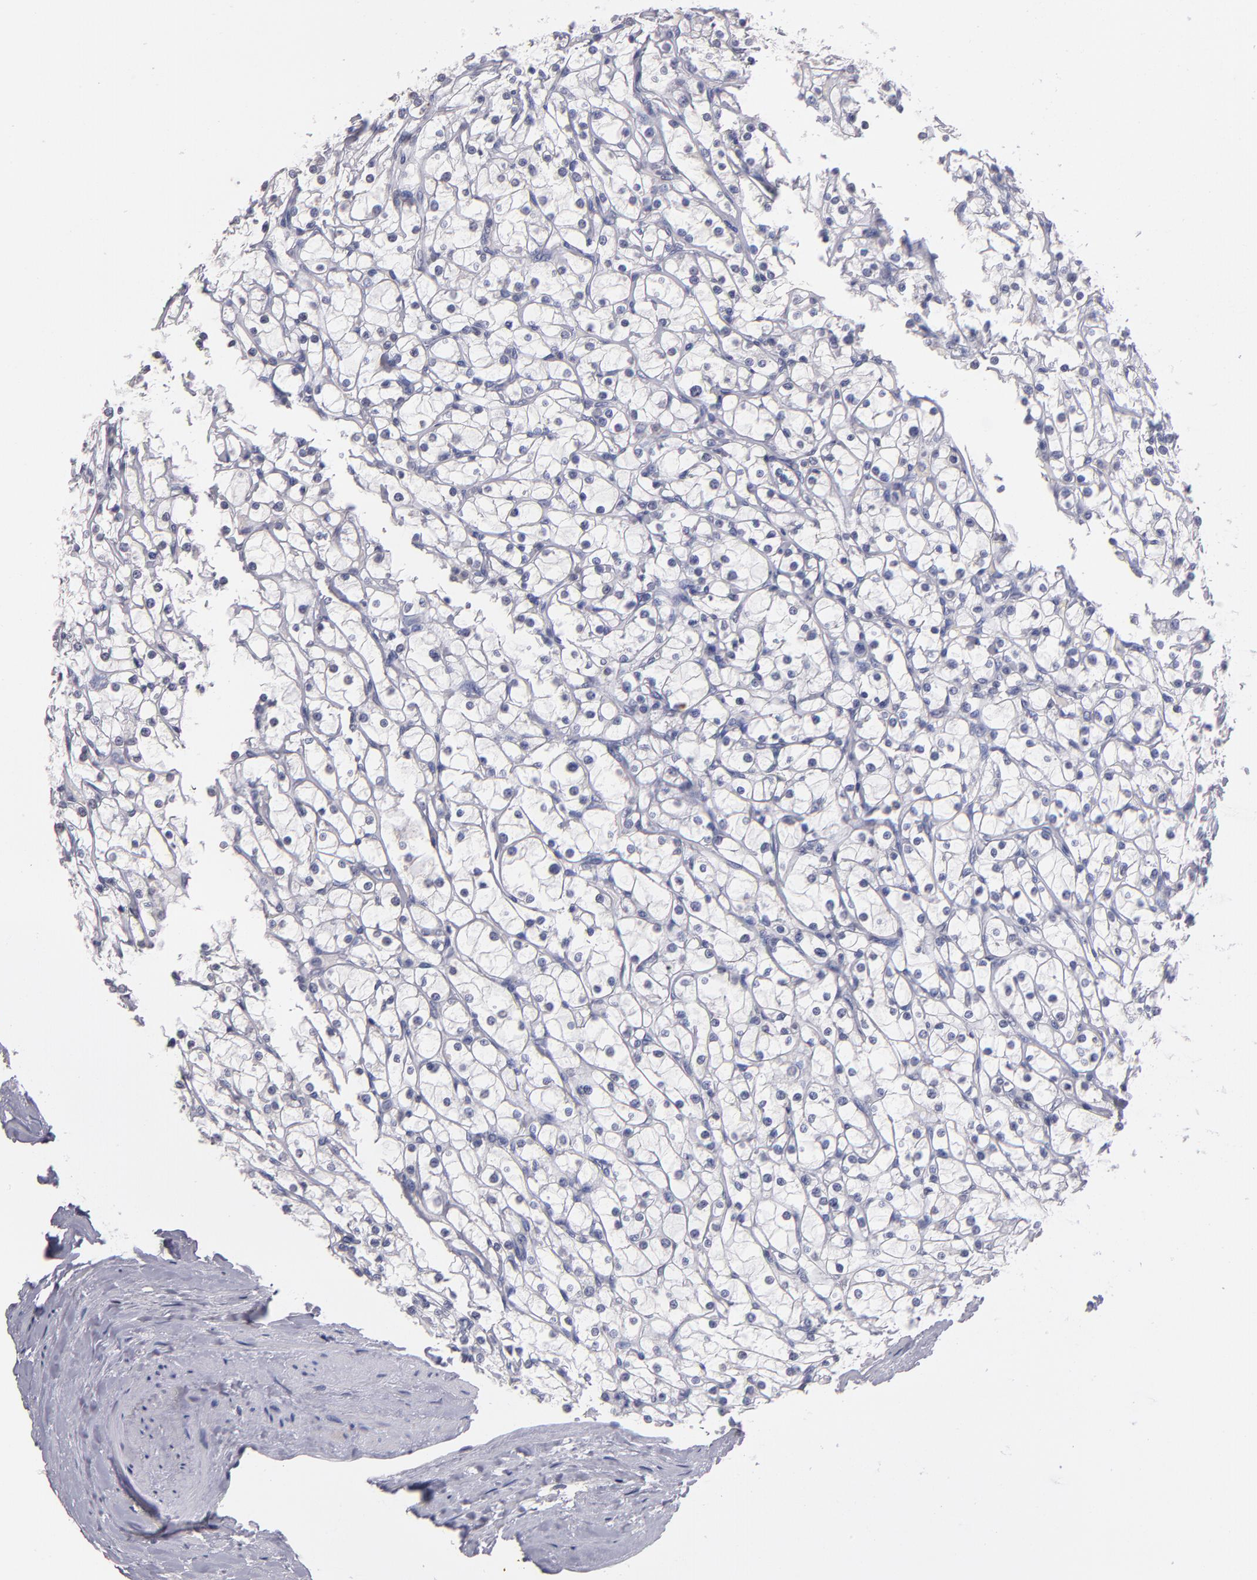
{"staining": {"intensity": "negative", "quantity": "none", "location": "none"}, "tissue": "renal cancer", "cell_type": "Tumor cells", "image_type": "cancer", "snomed": [{"axis": "morphology", "description": "Adenocarcinoma, NOS"}, {"axis": "topography", "description": "Kidney"}], "caption": "Immunohistochemistry photomicrograph of neoplastic tissue: renal cancer (adenocarcinoma) stained with DAB reveals no significant protein staining in tumor cells. The staining is performed using DAB (3,3'-diaminobenzidine) brown chromogen with nuclei counter-stained in using hematoxylin.", "gene": "SOX10", "patient": {"sex": "female", "age": 73}}